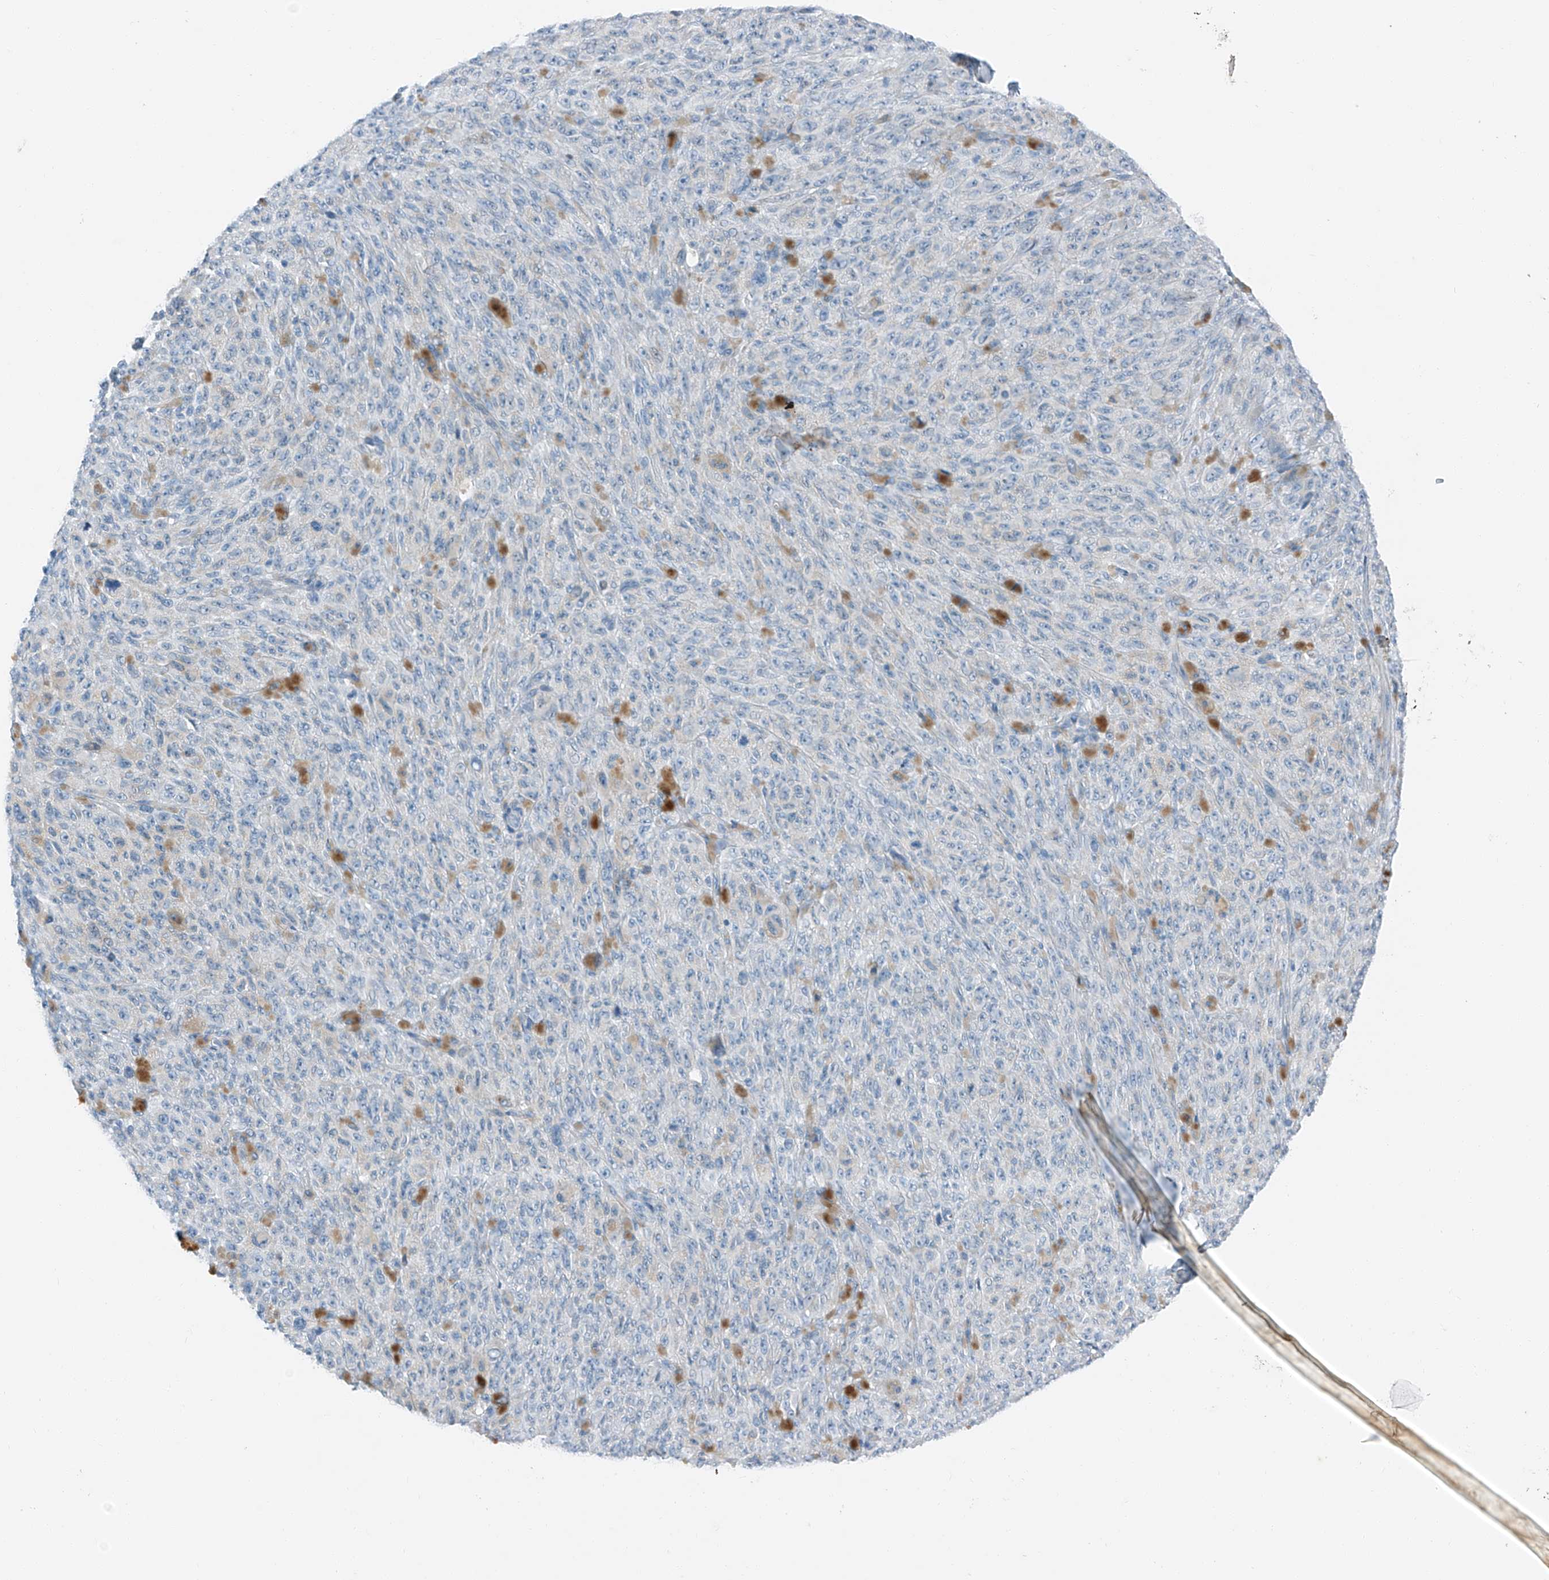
{"staining": {"intensity": "negative", "quantity": "none", "location": "none"}, "tissue": "melanoma", "cell_type": "Tumor cells", "image_type": "cancer", "snomed": [{"axis": "morphology", "description": "Malignant melanoma, NOS"}, {"axis": "topography", "description": "Skin"}], "caption": "A micrograph of melanoma stained for a protein shows no brown staining in tumor cells.", "gene": "MDGA1", "patient": {"sex": "female", "age": 82}}